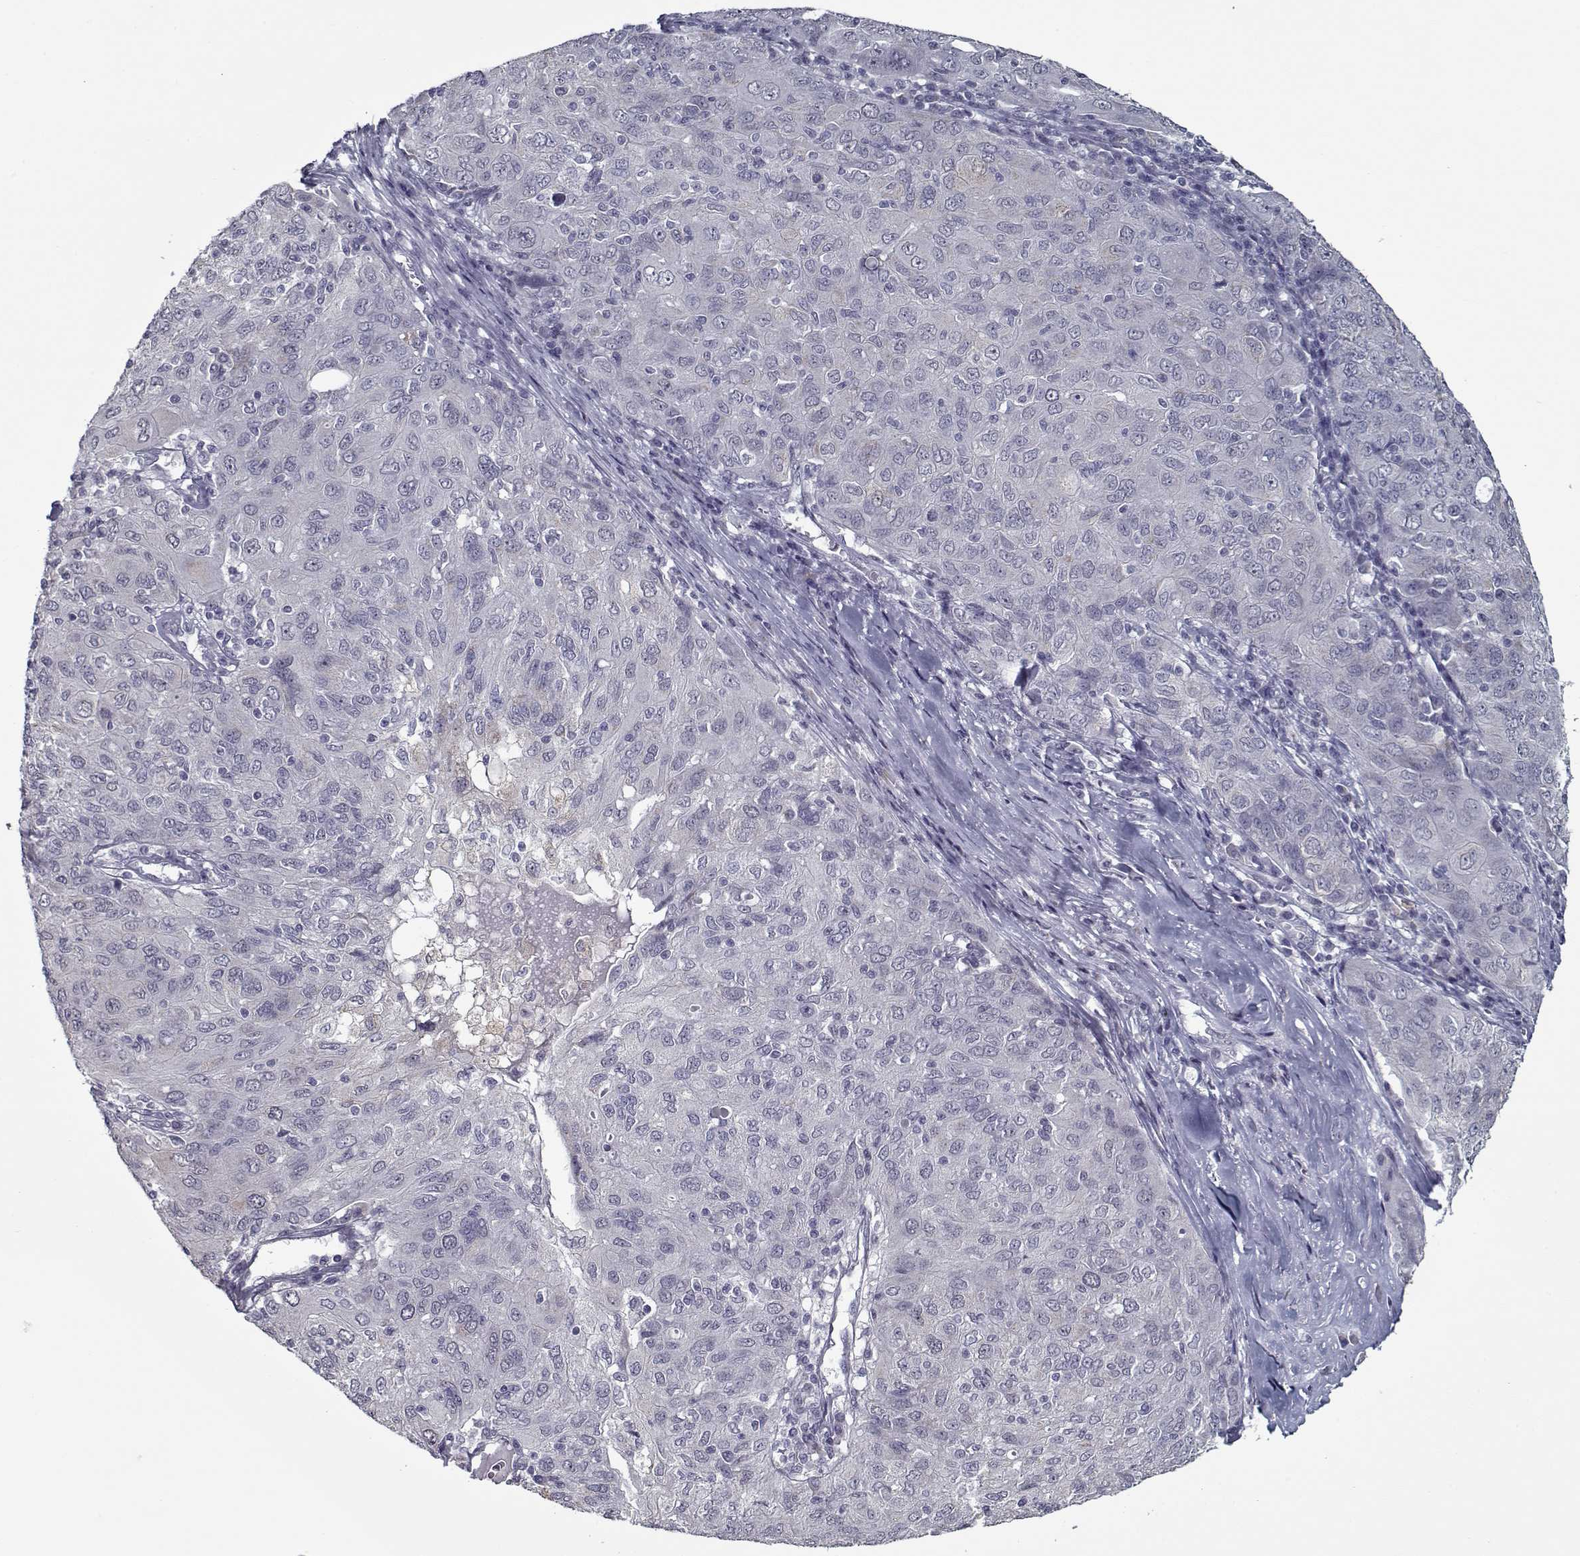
{"staining": {"intensity": "weak", "quantity": "<25%", "location": "cytoplasmic/membranous"}, "tissue": "ovarian cancer", "cell_type": "Tumor cells", "image_type": "cancer", "snomed": [{"axis": "morphology", "description": "Carcinoma, endometroid"}, {"axis": "topography", "description": "Ovary"}], "caption": "Micrograph shows no protein positivity in tumor cells of endometroid carcinoma (ovarian) tissue. (Immunohistochemistry (ihc), brightfield microscopy, high magnification).", "gene": "SEC16B", "patient": {"sex": "female", "age": 50}}